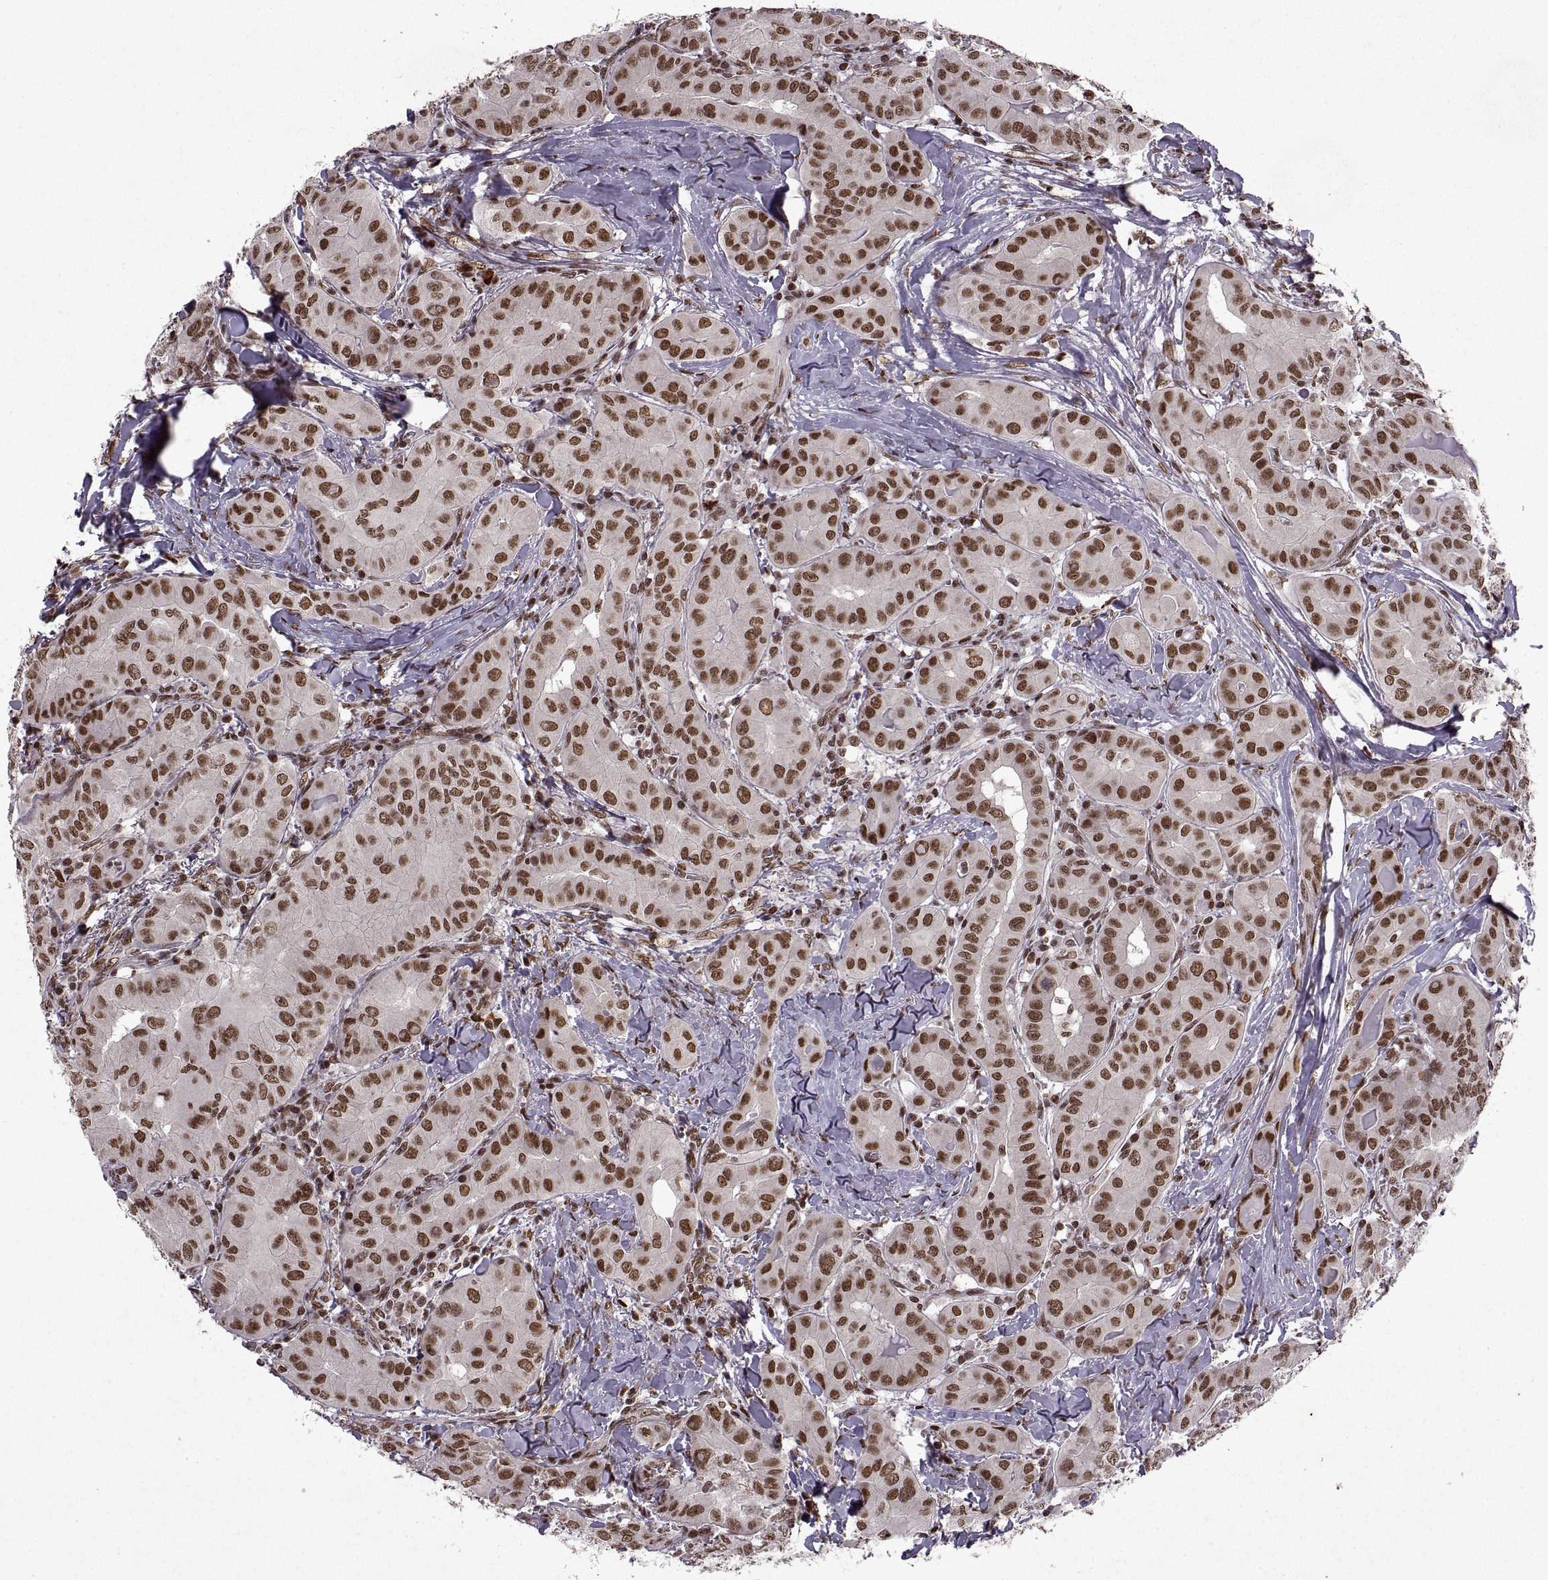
{"staining": {"intensity": "strong", "quantity": ">75%", "location": "nuclear"}, "tissue": "thyroid cancer", "cell_type": "Tumor cells", "image_type": "cancer", "snomed": [{"axis": "morphology", "description": "Papillary adenocarcinoma, NOS"}, {"axis": "topography", "description": "Thyroid gland"}], "caption": "Thyroid cancer (papillary adenocarcinoma) stained with a protein marker displays strong staining in tumor cells.", "gene": "MT1E", "patient": {"sex": "female", "age": 37}}